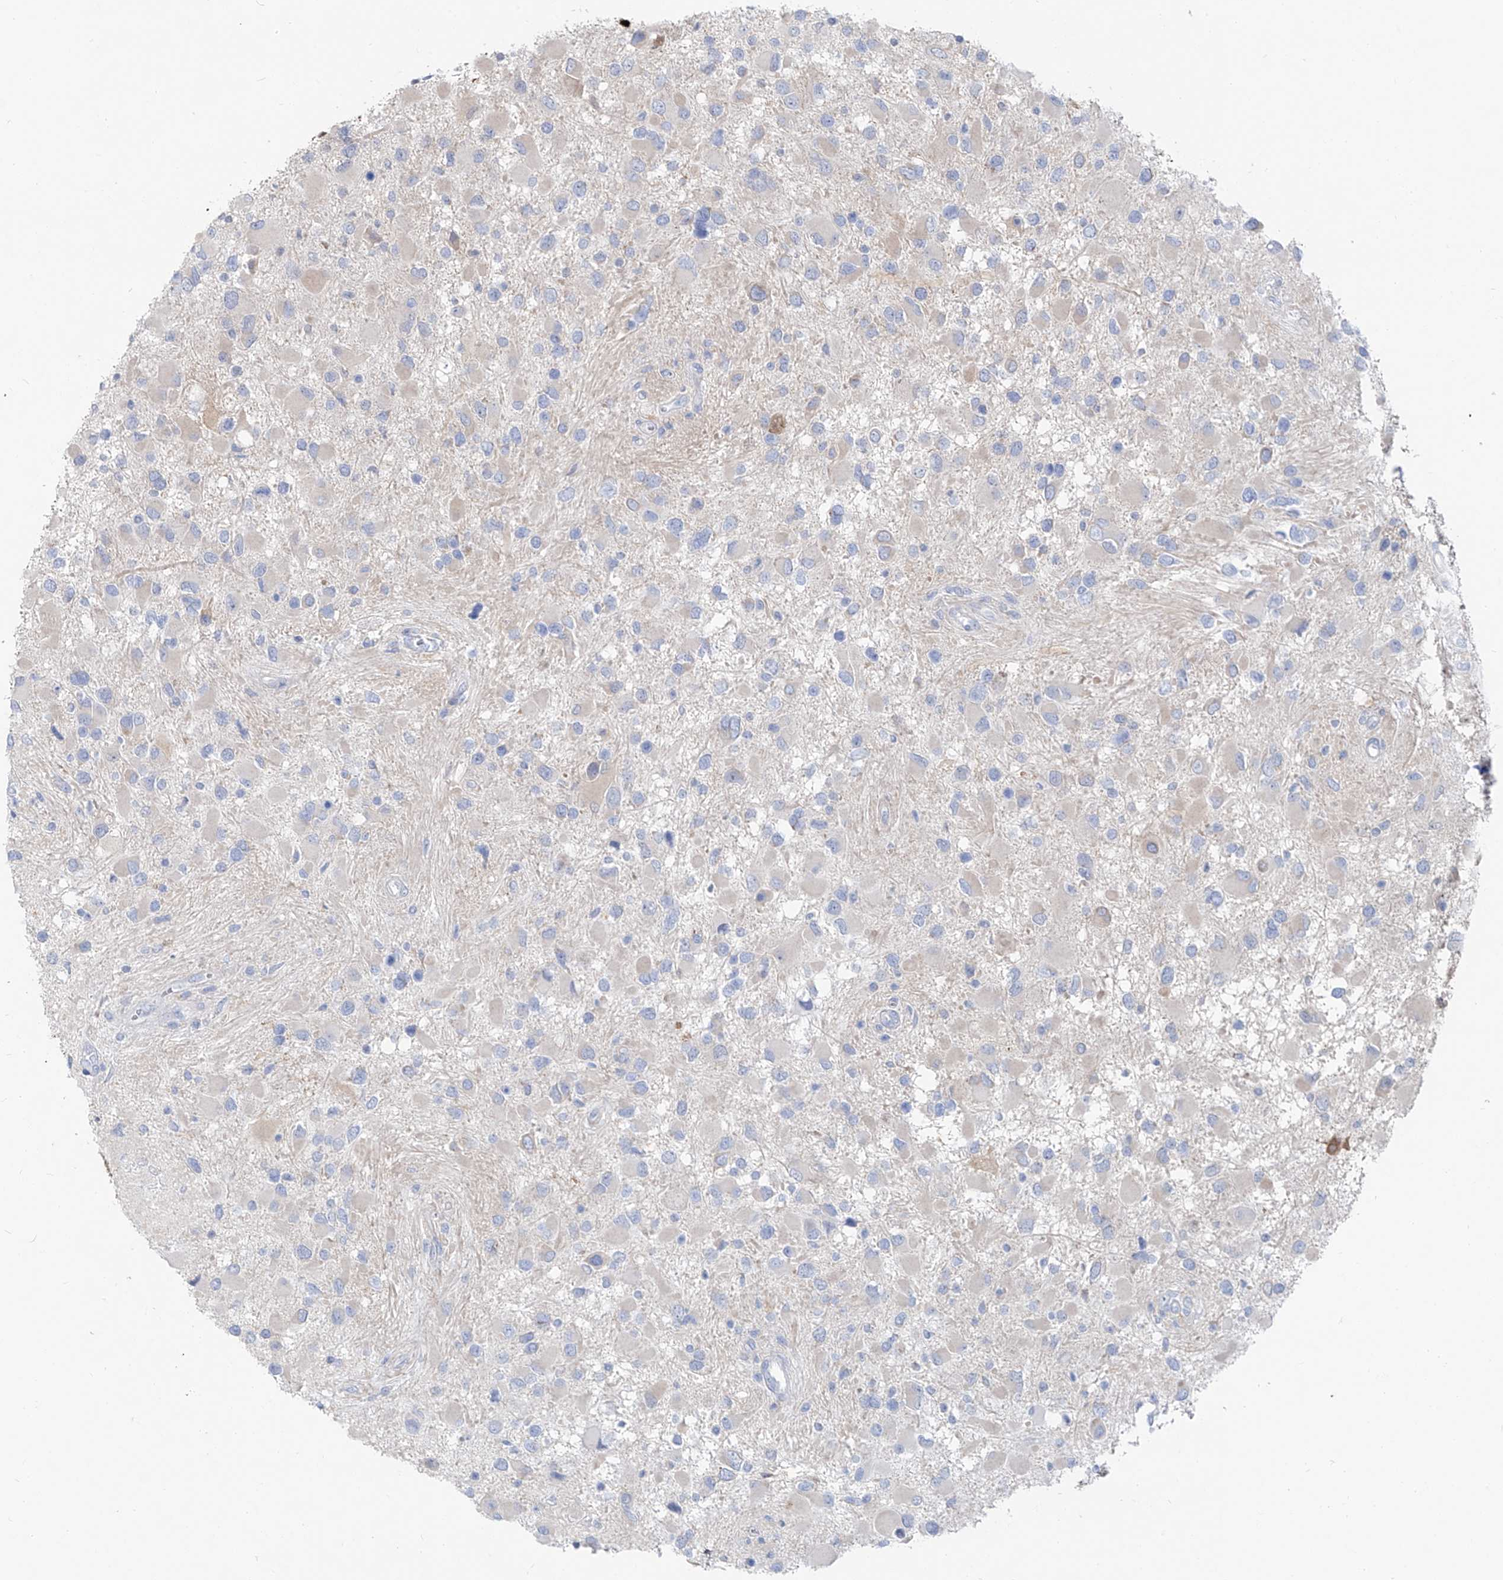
{"staining": {"intensity": "negative", "quantity": "none", "location": "none"}, "tissue": "glioma", "cell_type": "Tumor cells", "image_type": "cancer", "snomed": [{"axis": "morphology", "description": "Glioma, malignant, High grade"}, {"axis": "topography", "description": "Brain"}], "caption": "Tumor cells are negative for brown protein staining in glioma.", "gene": "UFL1", "patient": {"sex": "male", "age": 53}}